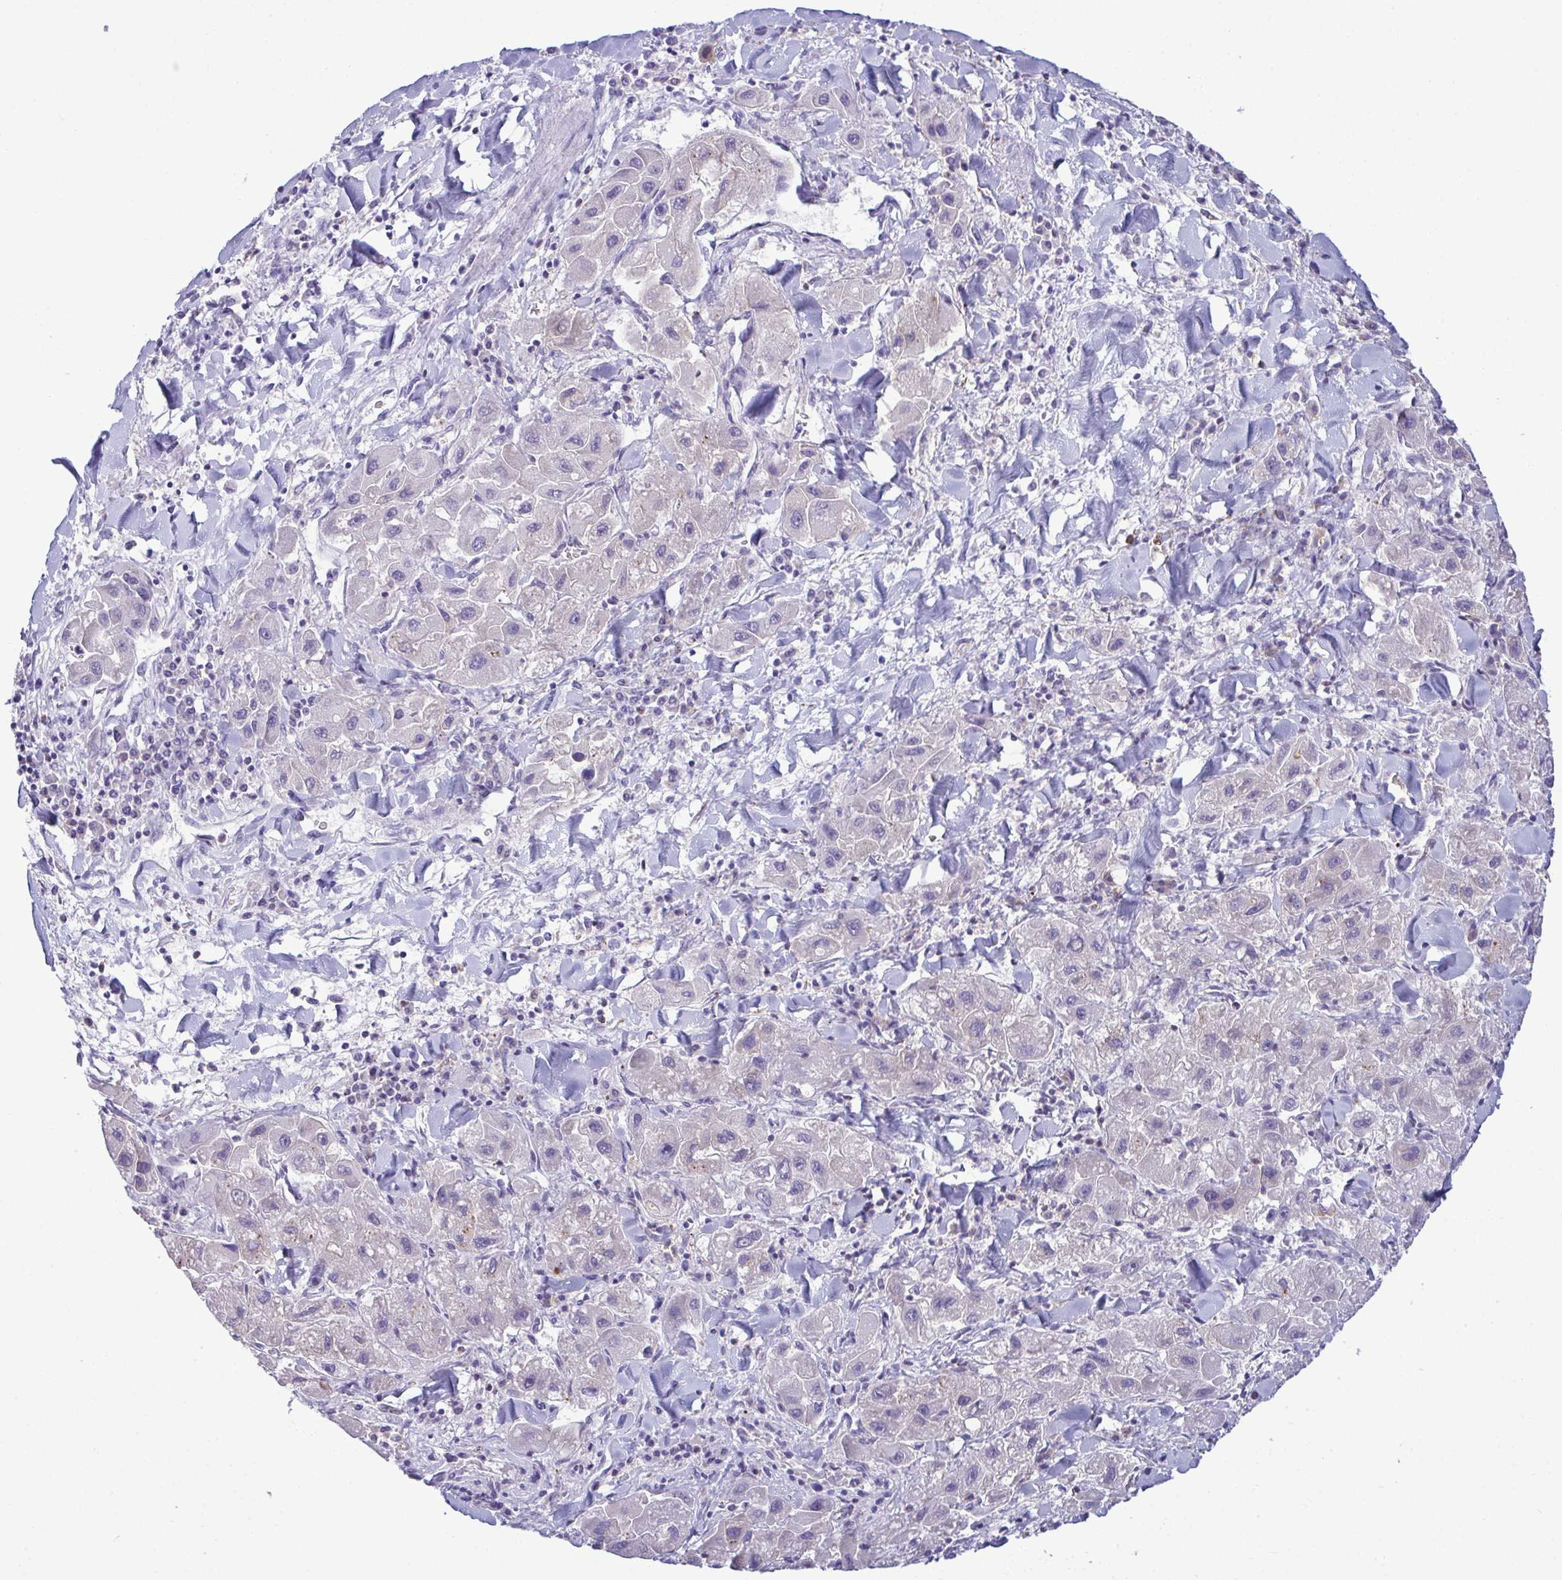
{"staining": {"intensity": "negative", "quantity": "none", "location": "none"}, "tissue": "liver cancer", "cell_type": "Tumor cells", "image_type": "cancer", "snomed": [{"axis": "morphology", "description": "Carcinoma, Hepatocellular, NOS"}, {"axis": "topography", "description": "Liver"}], "caption": "Liver cancer (hepatocellular carcinoma) stained for a protein using immunohistochemistry (IHC) reveals no staining tumor cells.", "gene": "RGPD5", "patient": {"sex": "male", "age": 24}}